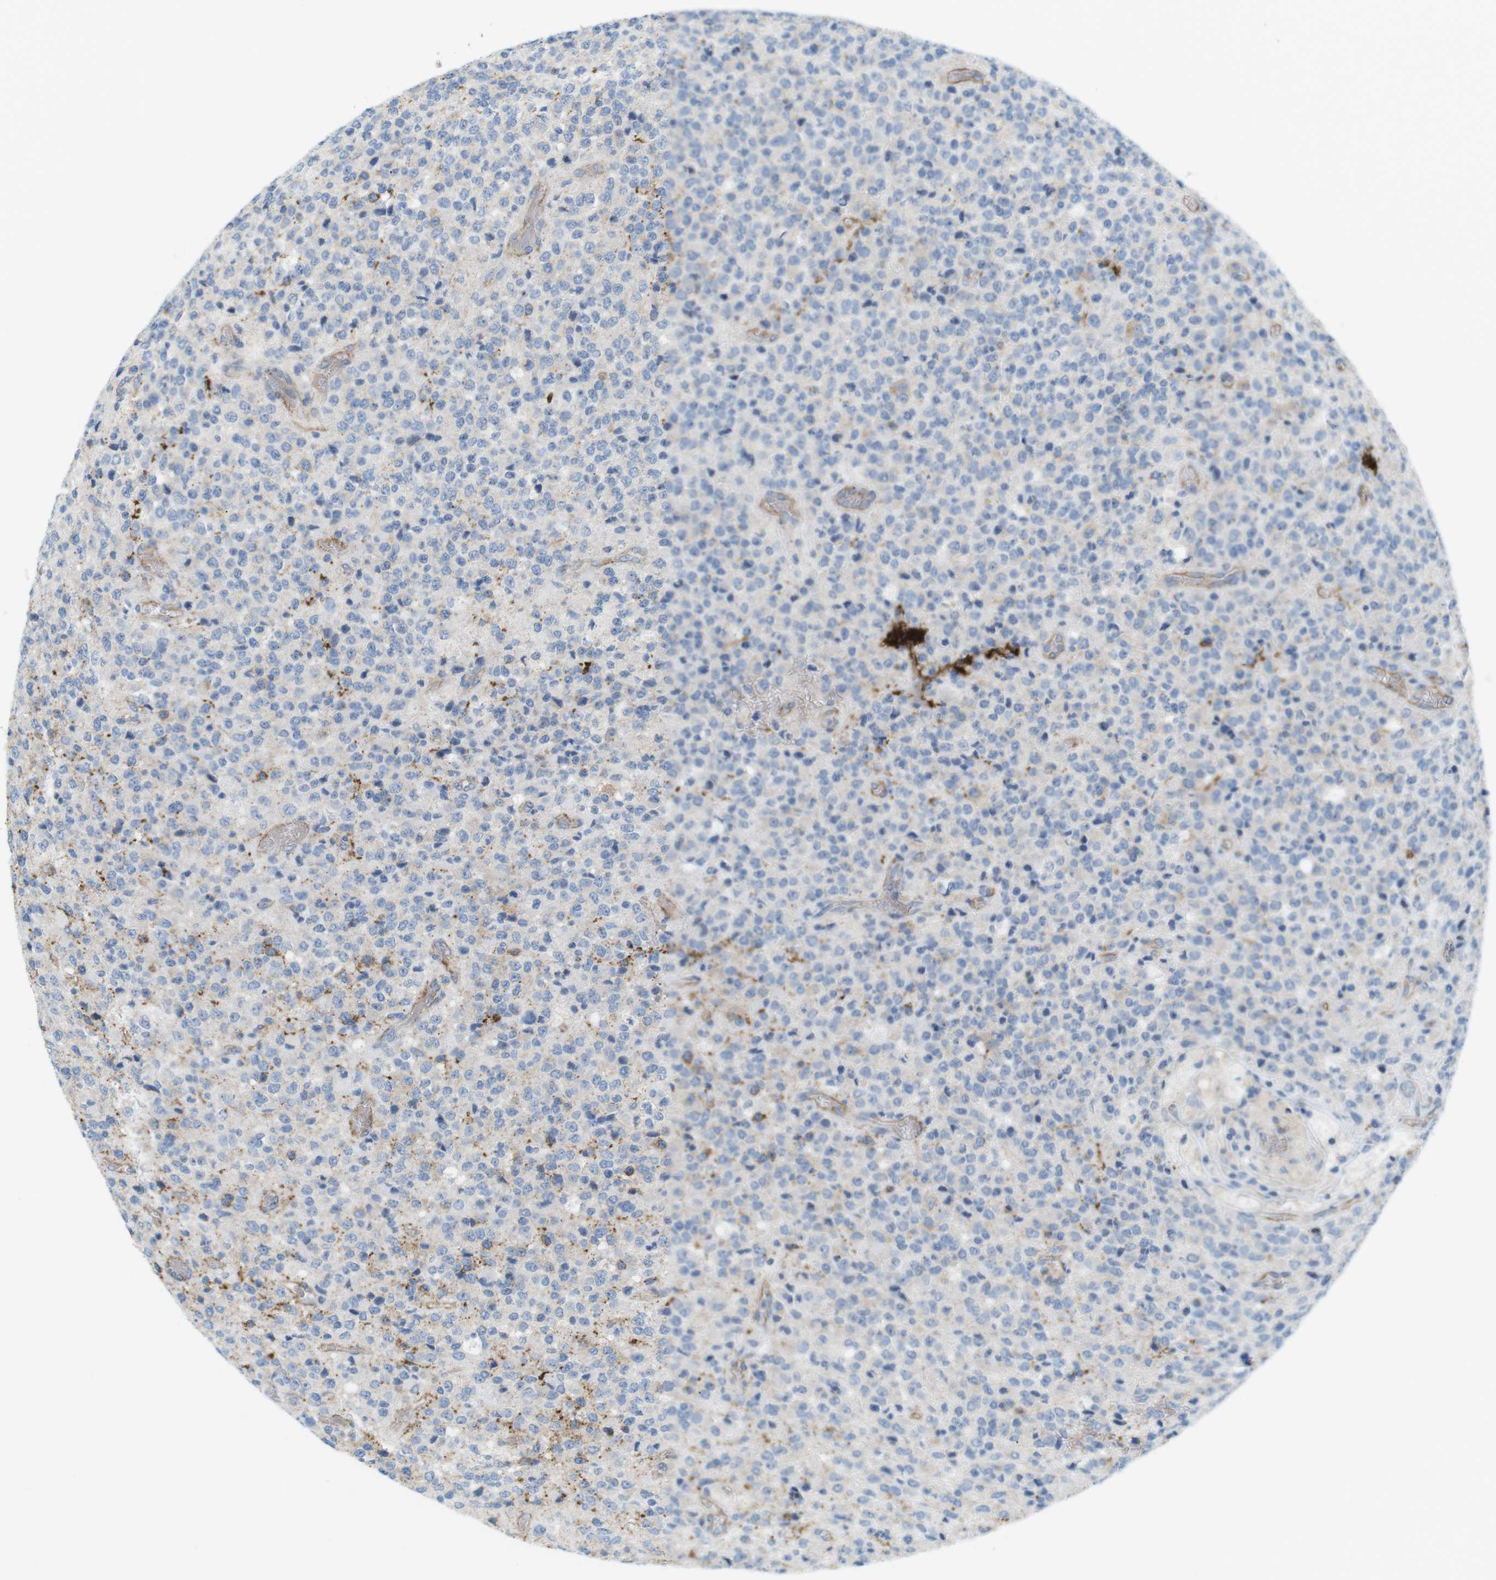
{"staining": {"intensity": "moderate", "quantity": "<25%", "location": "cytoplasmic/membranous"}, "tissue": "glioma", "cell_type": "Tumor cells", "image_type": "cancer", "snomed": [{"axis": "morphology", "description": "Glioma, malignant, High grade"}, {"axis": "topography", "description": "pancreas cauda"}], "caption": "Immunohistochemical staining of human malignant glioma (high-grade) reveals low levels of moderate cytoplasmic/membranous expression in approximately <25% of tumor cells.", "gene": "VAMP1", "patient": {"sex": "male", "age": 60}}